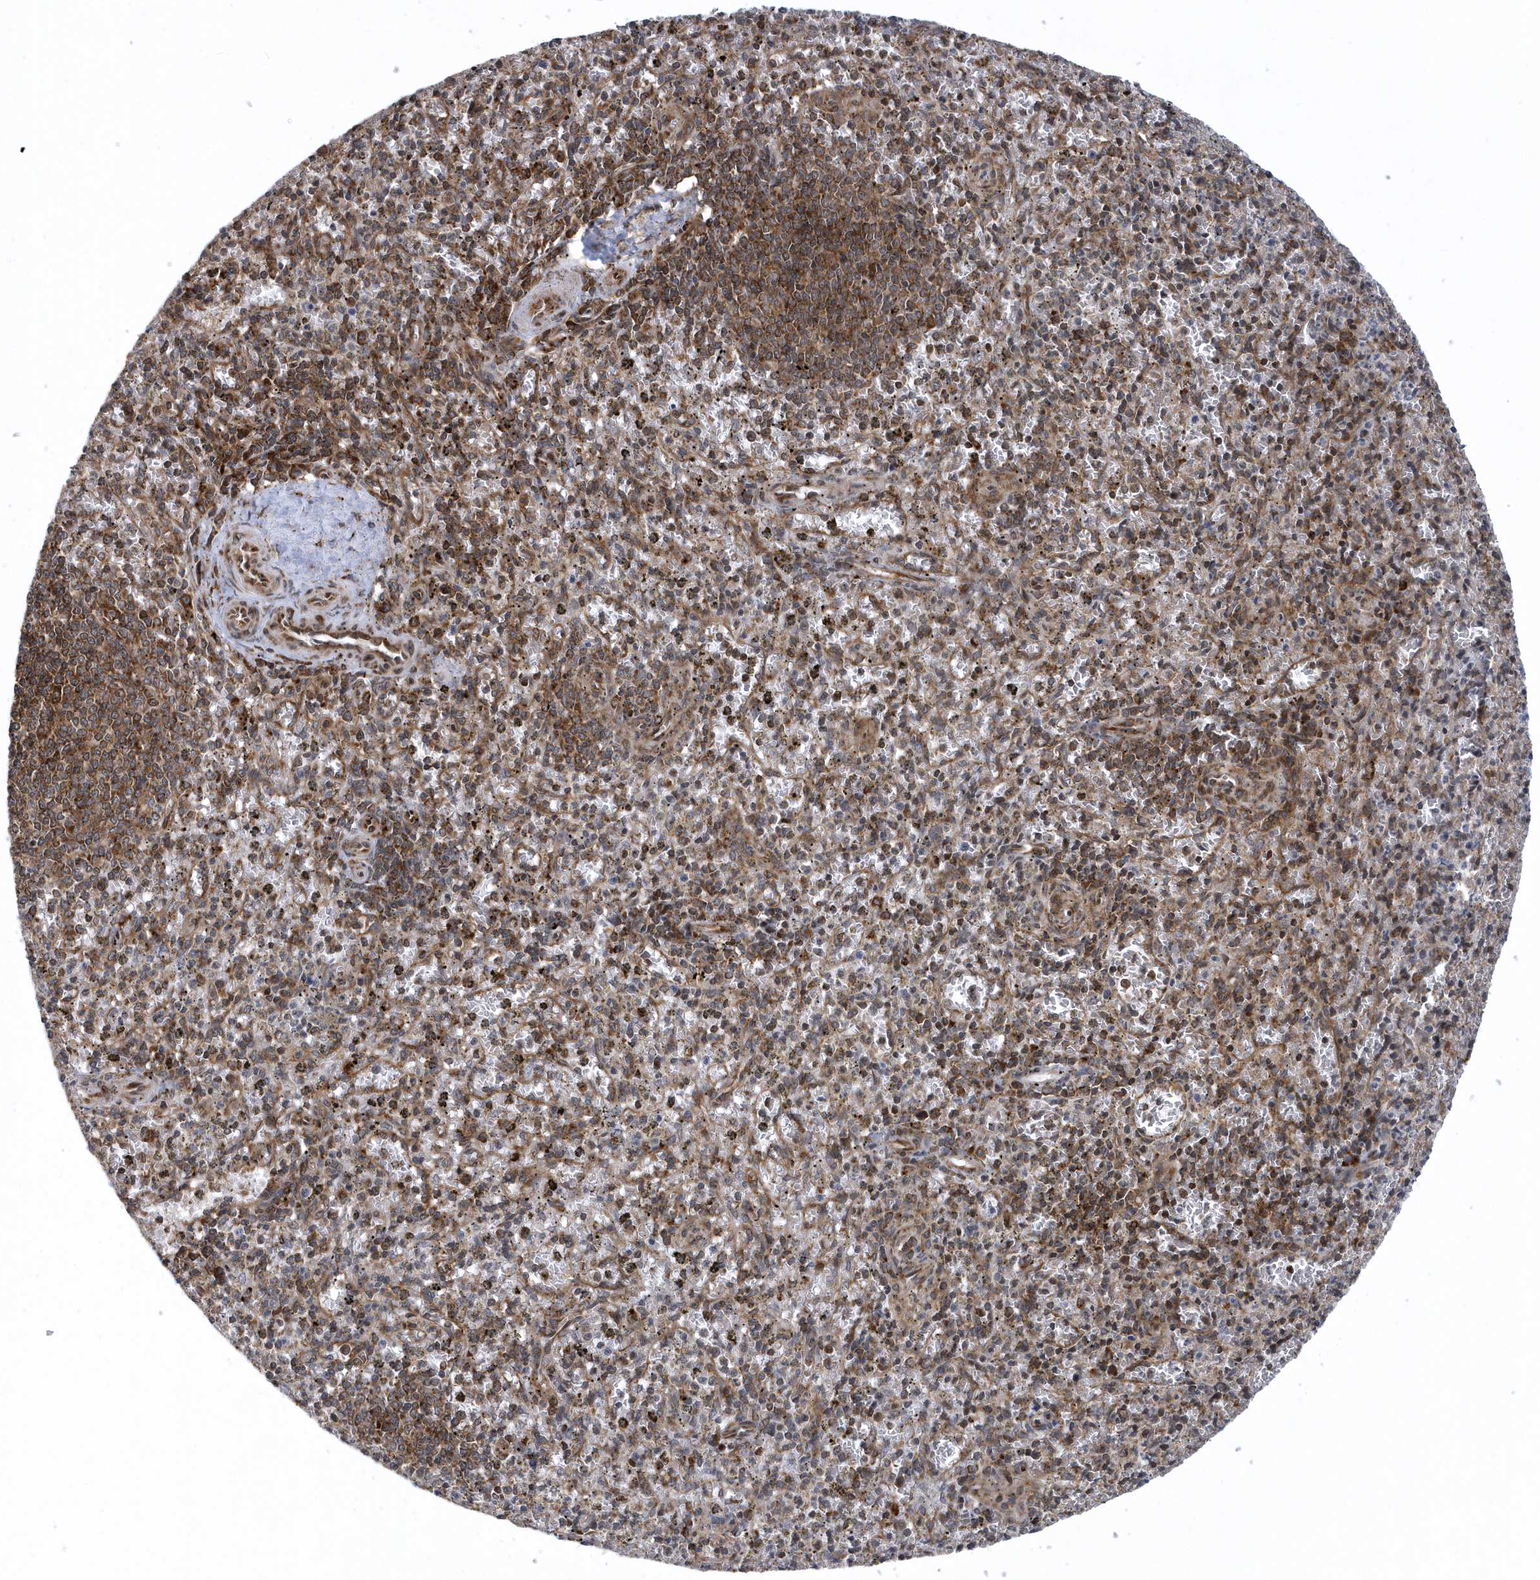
{"staining": {"intensity": "moderate", "quantity": "25%-75%", "location": "cytoplasmic/membranous"}, "tissue": "spleen", "cell_type": "Cells in red pulp", "image_type": "normal", "snomed": [{"axis": "morphology", "description": "Normal tissue, NOS"}, {"axis": "topography", "description": "Spleen"}], "caption": "Immunohistochemistry of normal human spleen exhibits medium levels of moderate cytoplasmic/membranous staining in about 25%-75% of cells in red pulp. (DAB = brown stain, brightfield microscopy at high magnification).", "gene": "PHF1", "patient": {"sex": "male", "age": 72}}